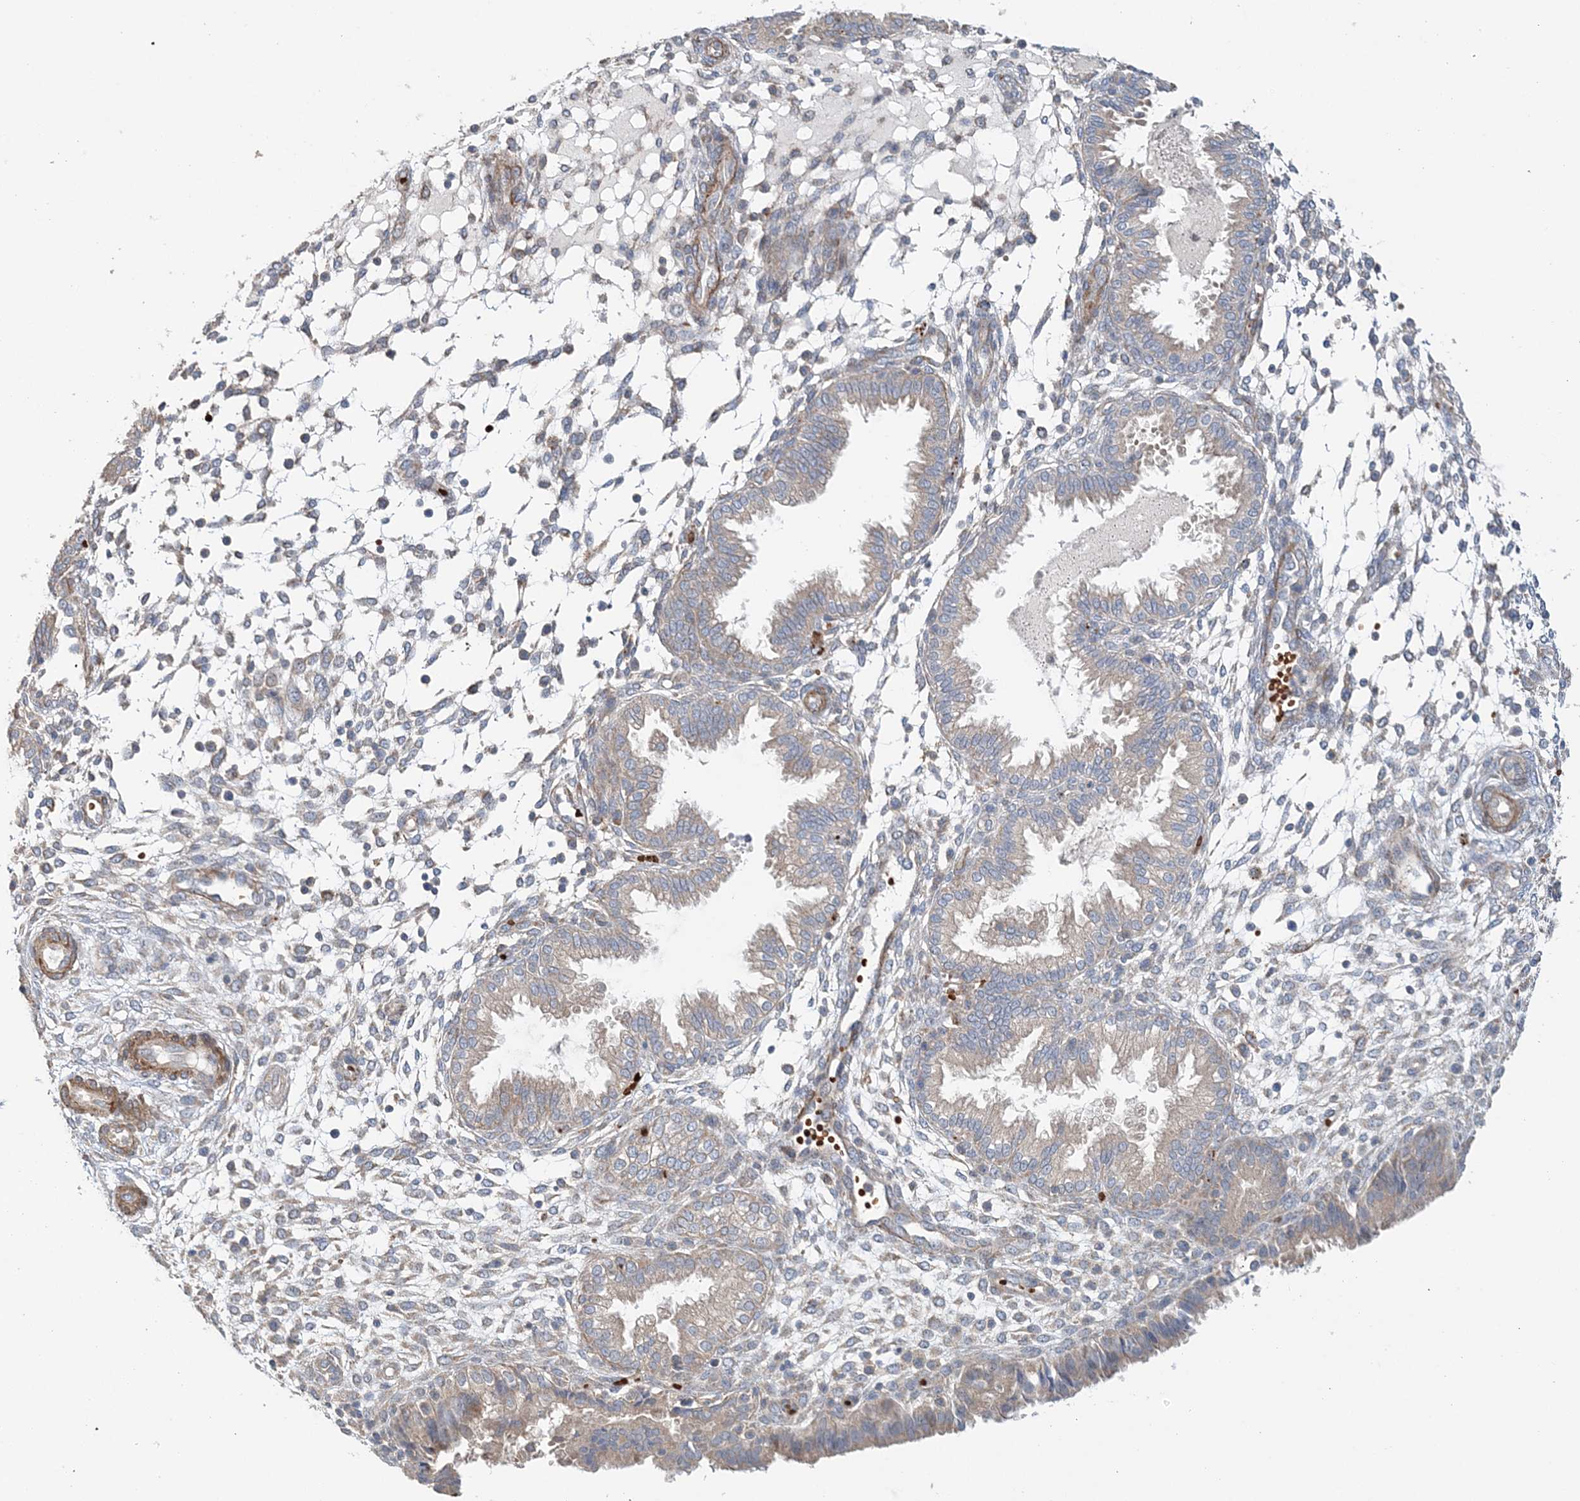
{"staining": {"intensity": "weak", "quantity": "<25%", "location": "cytoplasmic/membranous"}, "tissue": "endometrium", "cell_type": "Cells in endometrial stroma", "image_type": "normal", "snomed": [{"axis": "morphology", "description": "Normal tissue, NOS"}, {"axis": "topography", "description": "Endometrium"}], "caption": "Immunohistochemistry of unremarkable endometrium shows no expression in cells in endometrial stroma.", "gene": "TTI1", "patient": {"sex": "female", "age": 33}}